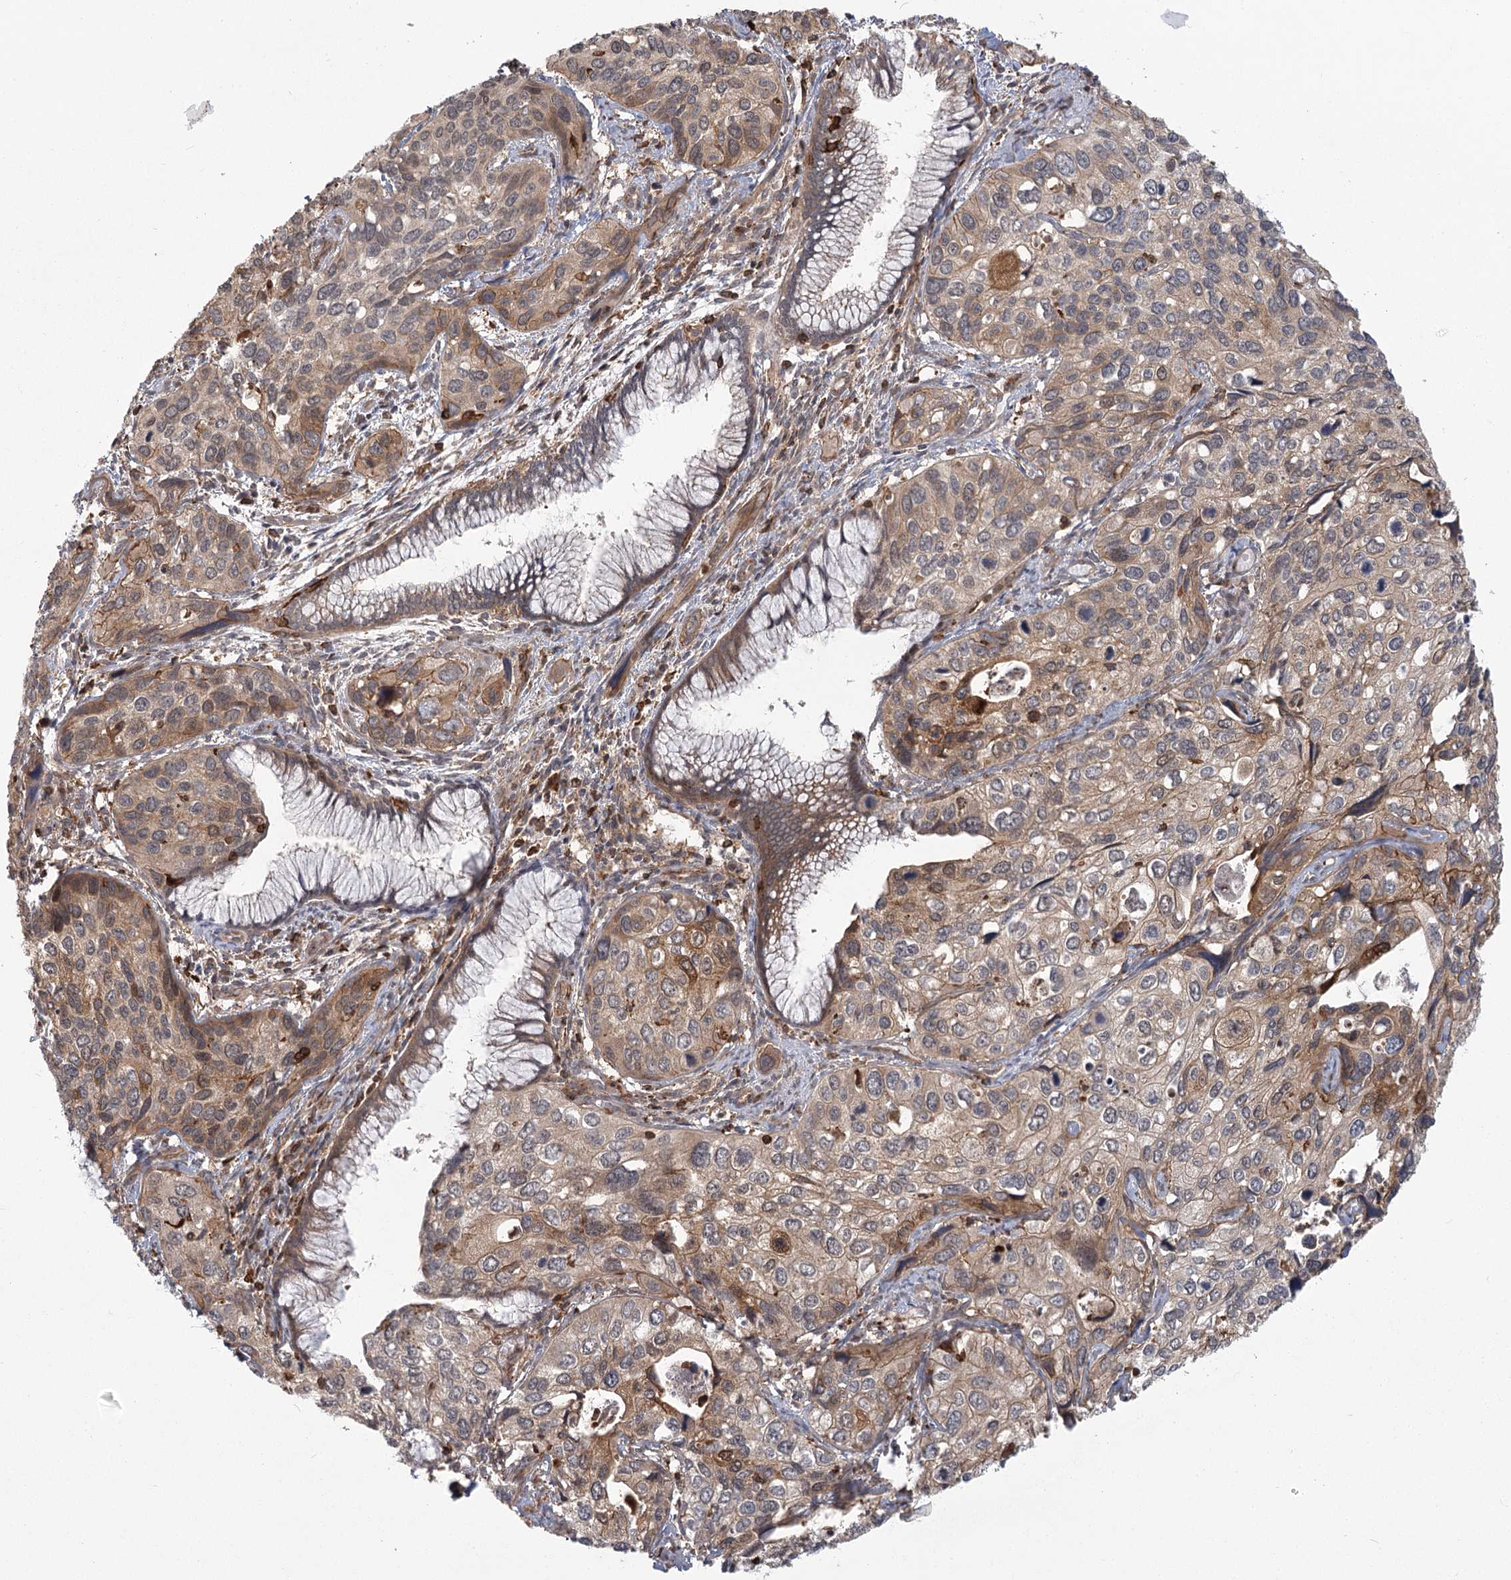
{"staining": {"intensity": "moderate", "quantity": "25%-75%", "location": "cytoplasmic/membranous"}, "tissue": "cervical cancer", "cell_type": "Tumor cells", "image_type": "cancer", "snomed": [{"axis": "morphology", "description": "Squamous cell carcinoma, NOS"}, {"axis": "topography", "description": "Cervix"}], "caption": "Immunohistochemical staining of cervical cancer (squamous cell carcinoma) displays medium levels of moderate cytoplasmic/membranous protein expression in about 25%-75% of tumor cells.", "gene": "MEPE", "patient": {"sex": "female", "age": 55}}